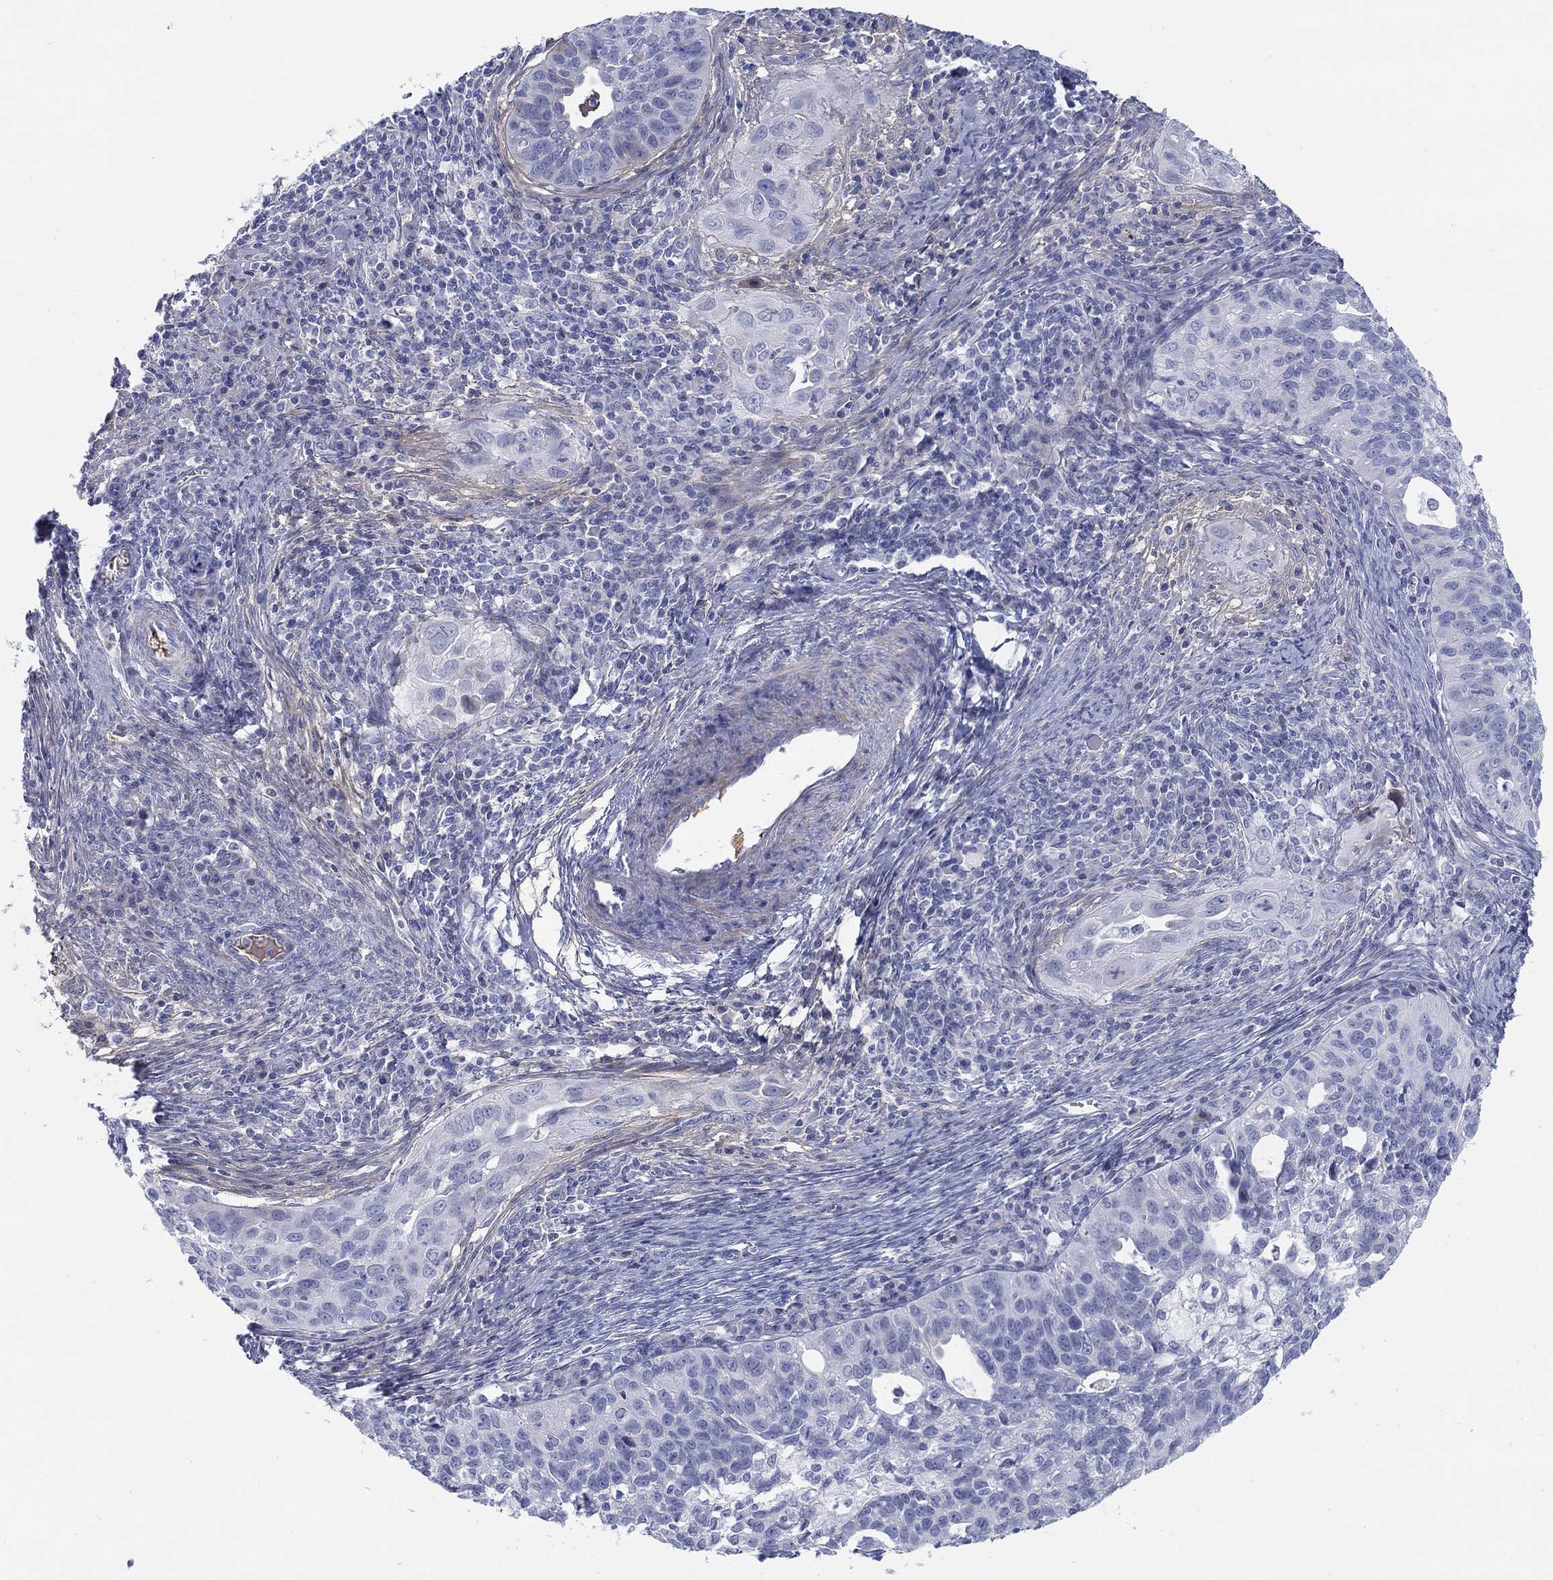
{"staining": {"intensity": "negative", "quantity": "none", "location": "none"}, "tissue": "cervical cancer", "cell_type": "Tumor cells", "image_type": "cancer", "snomed": [{"axis": "morphology", "description": "Squamous cell carcinoma, NOS"}, {"axis": "topography", "description": "Cervix"}], "caption": "Tumor cells are negative for protein expression in human cervical cancer.", "gene": "HEATR4", "patient": {"sex": "female", "age": 26}}